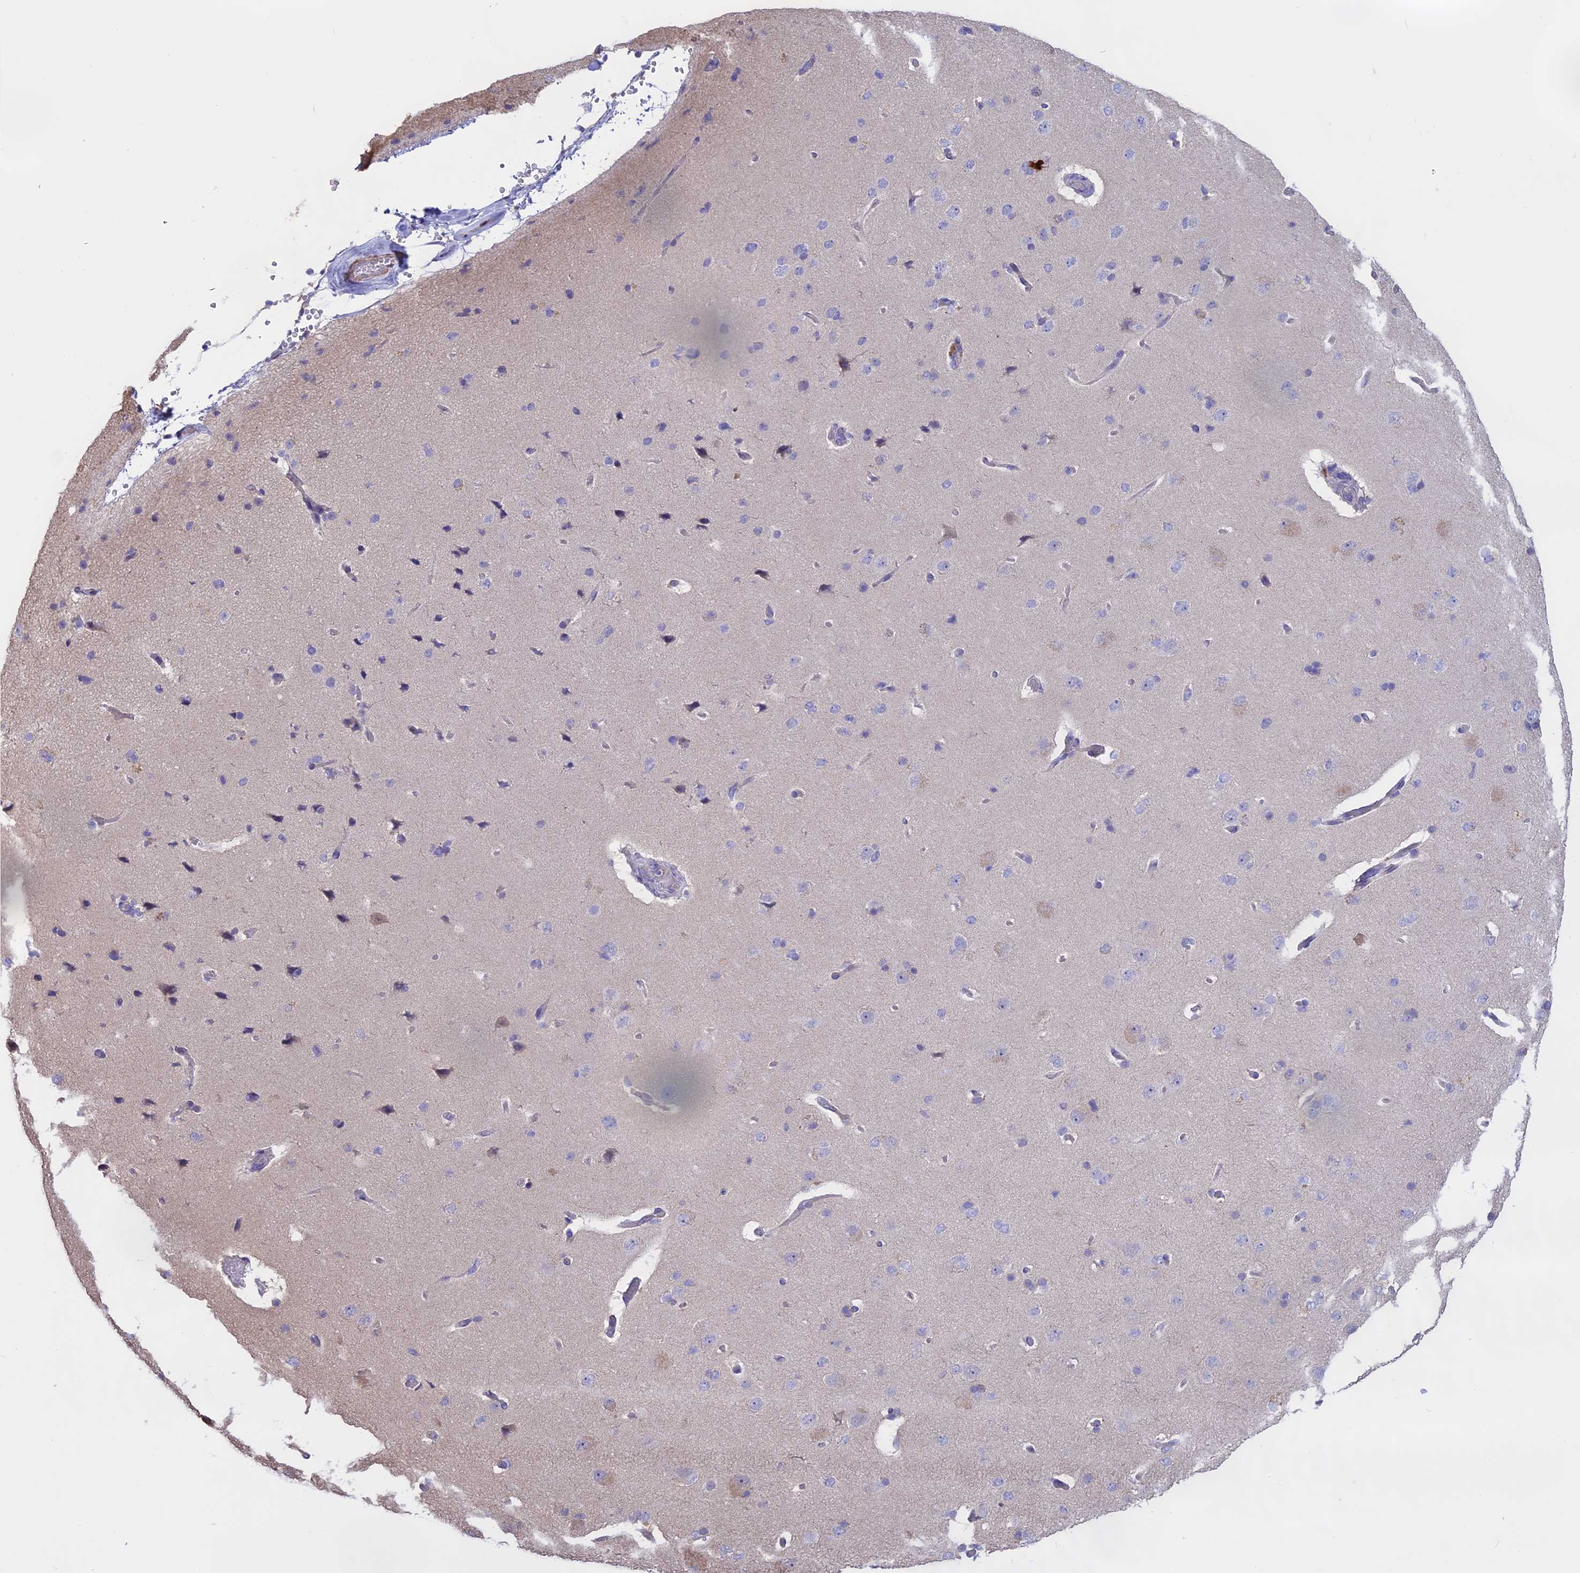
{"staining": {"intensity": "negative", "quantity": "none", "location": "none"}, "tissue": "cerebral cortex", "cell_type": "Endothelial cells", "image_type": "normal", "snomed": [{"axis": "morphology", "description": "Normal tissue, NOS"}, {"axis": "topography", "description": "Cerebral cortex"}], "caption": "An immunohistochemistry (IHC) micrograph of normal cerebral cortex is shown. There is no staining in endothelial cells of cerebral cortex. The staining is performed using DAB (3,3'-diaminobenzidine) brown chromogen with nuclei counter-stained in using hematoxylin.", "gene": "WFDC2", "patient": {"sex": "male", "age": 62}}